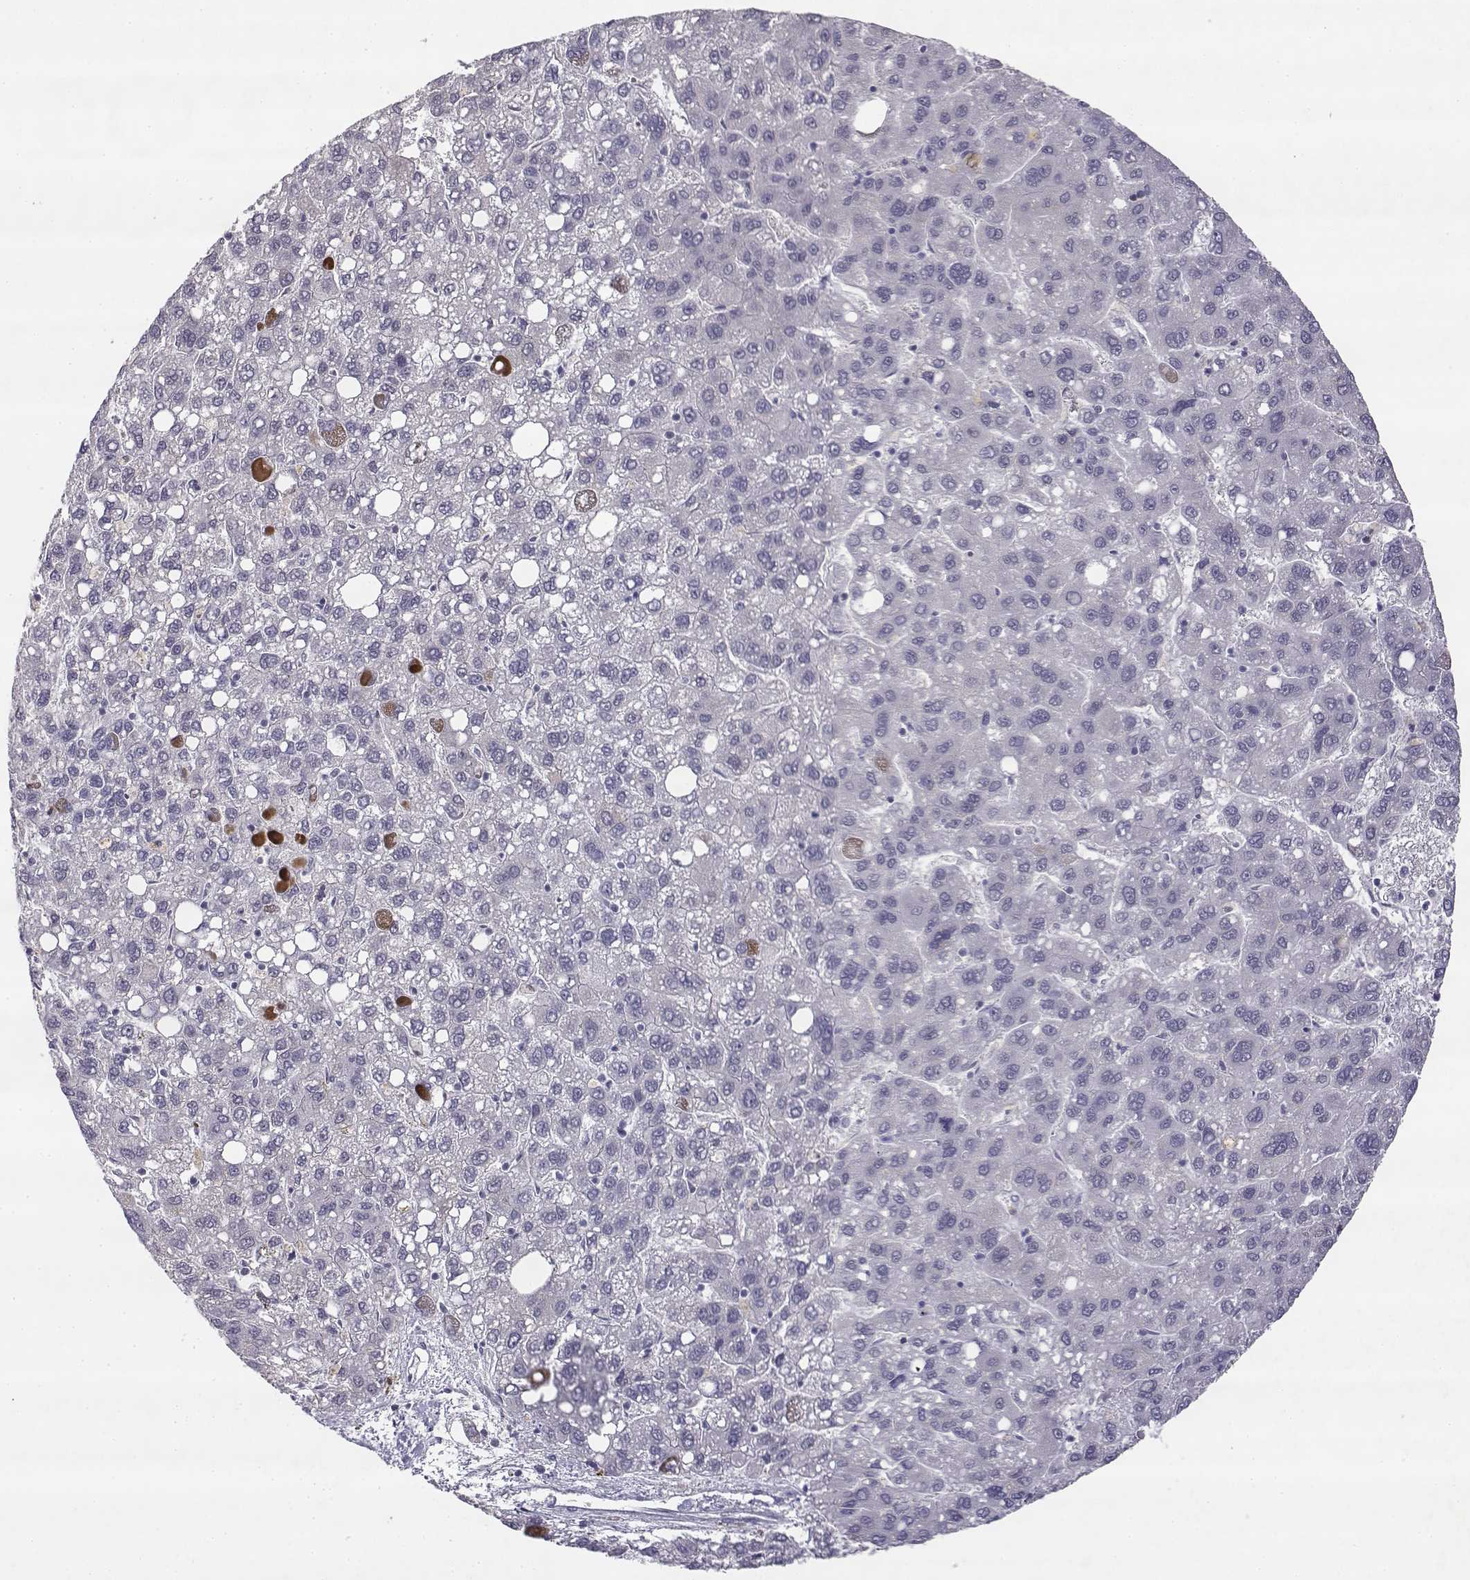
{"staining": {"intensity": "negative", "quantity": "none", "location": "none"}, "tissue": "liver cancer", "cell_type": "Tumor cells", "image_type": "cancer", "snomed": [{"axis": "morphology", "description": "Carcinoma, Hepatocellular, NOS"}, {"axis": "topography", "description": "Liver"}], "caption": "Liver cancer (hepatocellular carcinoma) was stained to show a protein in brown. There is no significant expression in tumor cells.", "gene": "VGF", "patient": {"sex": "female", "age": 82}}